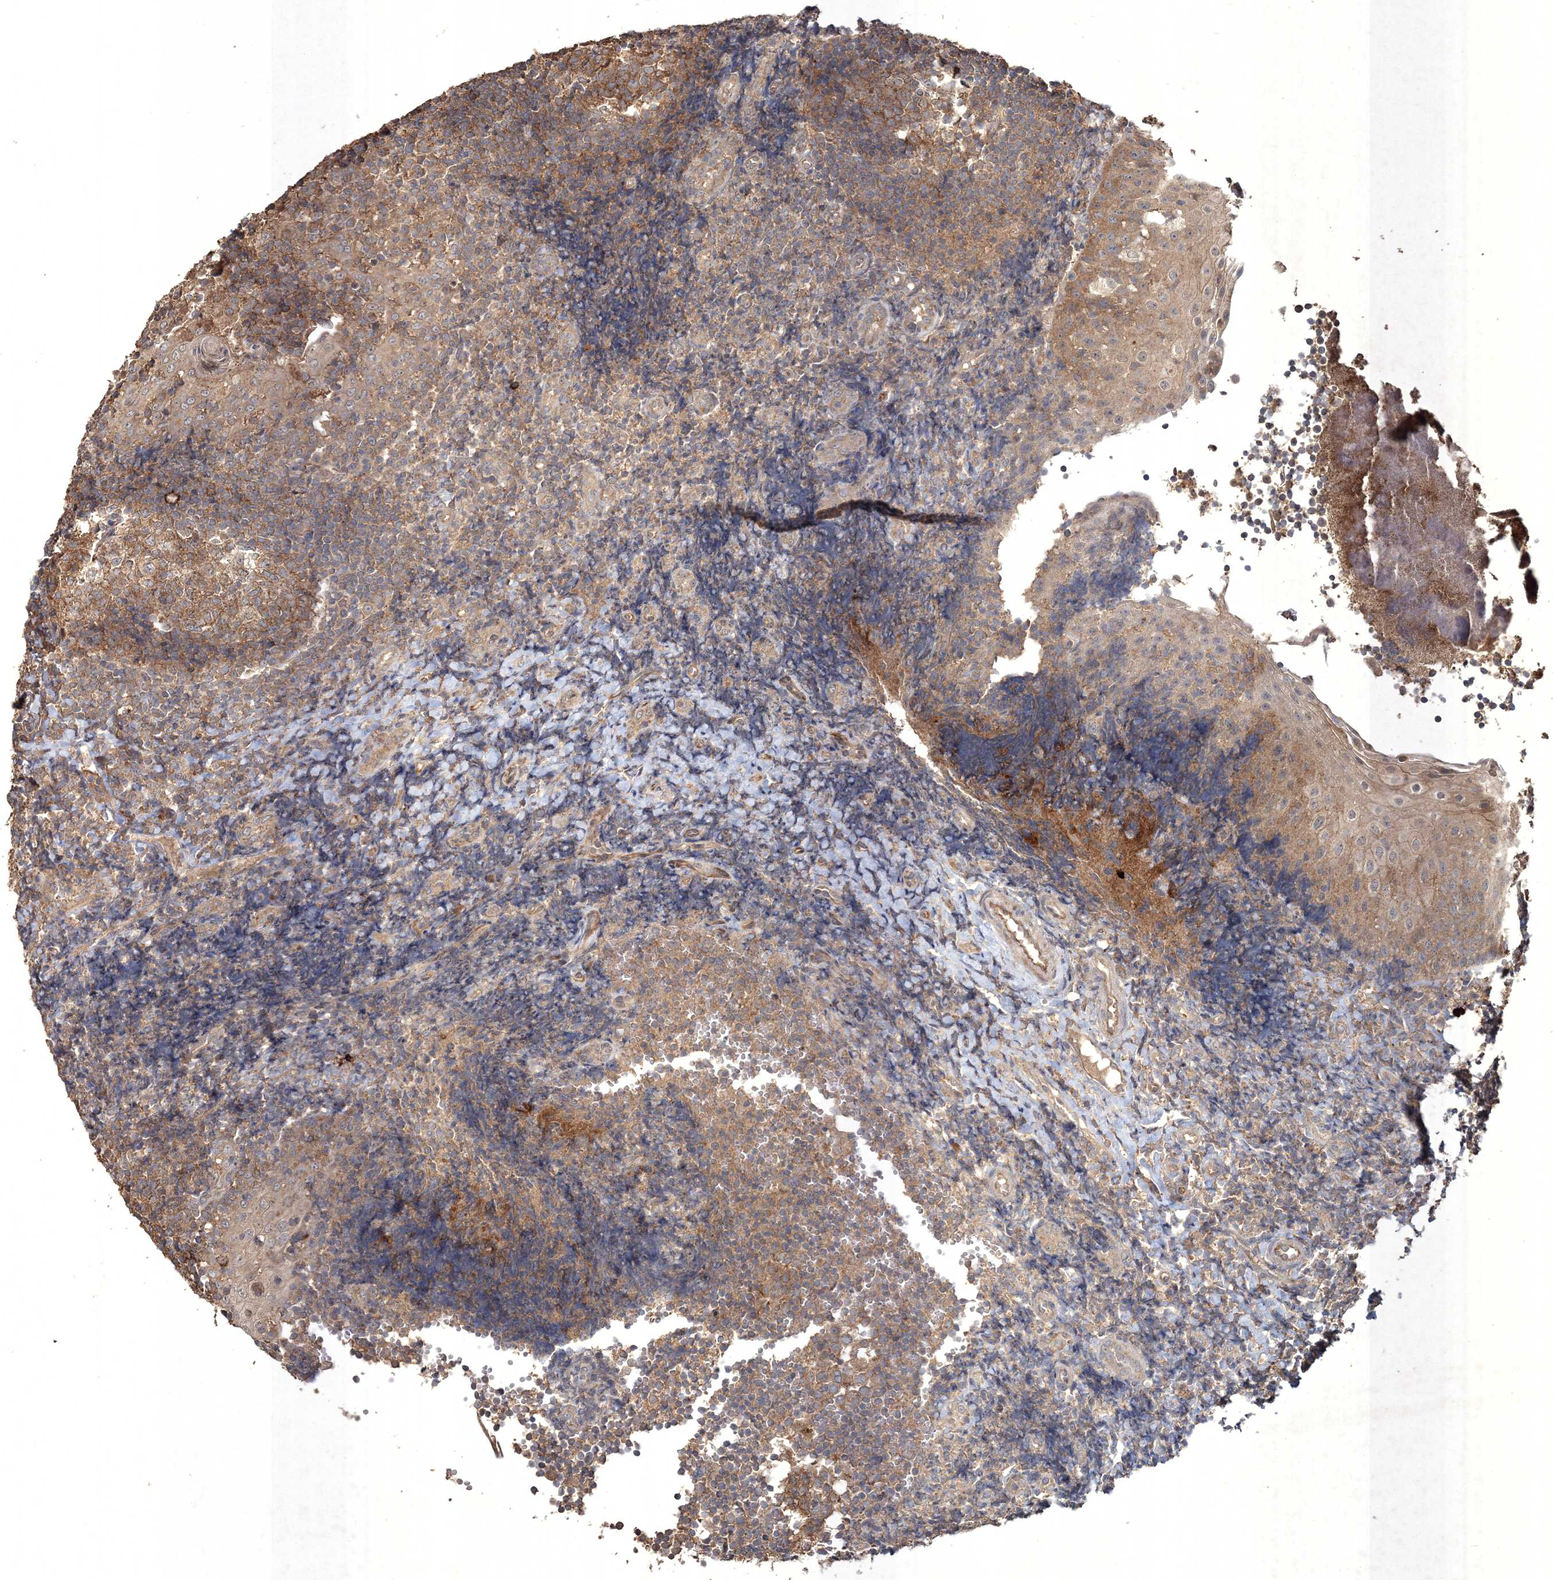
{"staining": {"intensity": "moderate", "quantity": ">75%", "location": "cytoplasmic/membranous"}, "tissue": "tonsil", "cell_type": "Germinal center cells", "image_type": "normal", "snomed": [{"axis": "morphology", "description": "Normal tissue, NOS"}, {"axis": "topography", "description": "Tonsil"}], "caption": "Immunohistochemical staining of normal human tonsil reveals >75% levels of moderate cytoplasmic/membranous protein positivity in about >75% of germinal center cells. (IHC, brightfield microscopy, high magnification).", "gene": "SPRY1", "patient": {"sex": "female", "age": 40}}